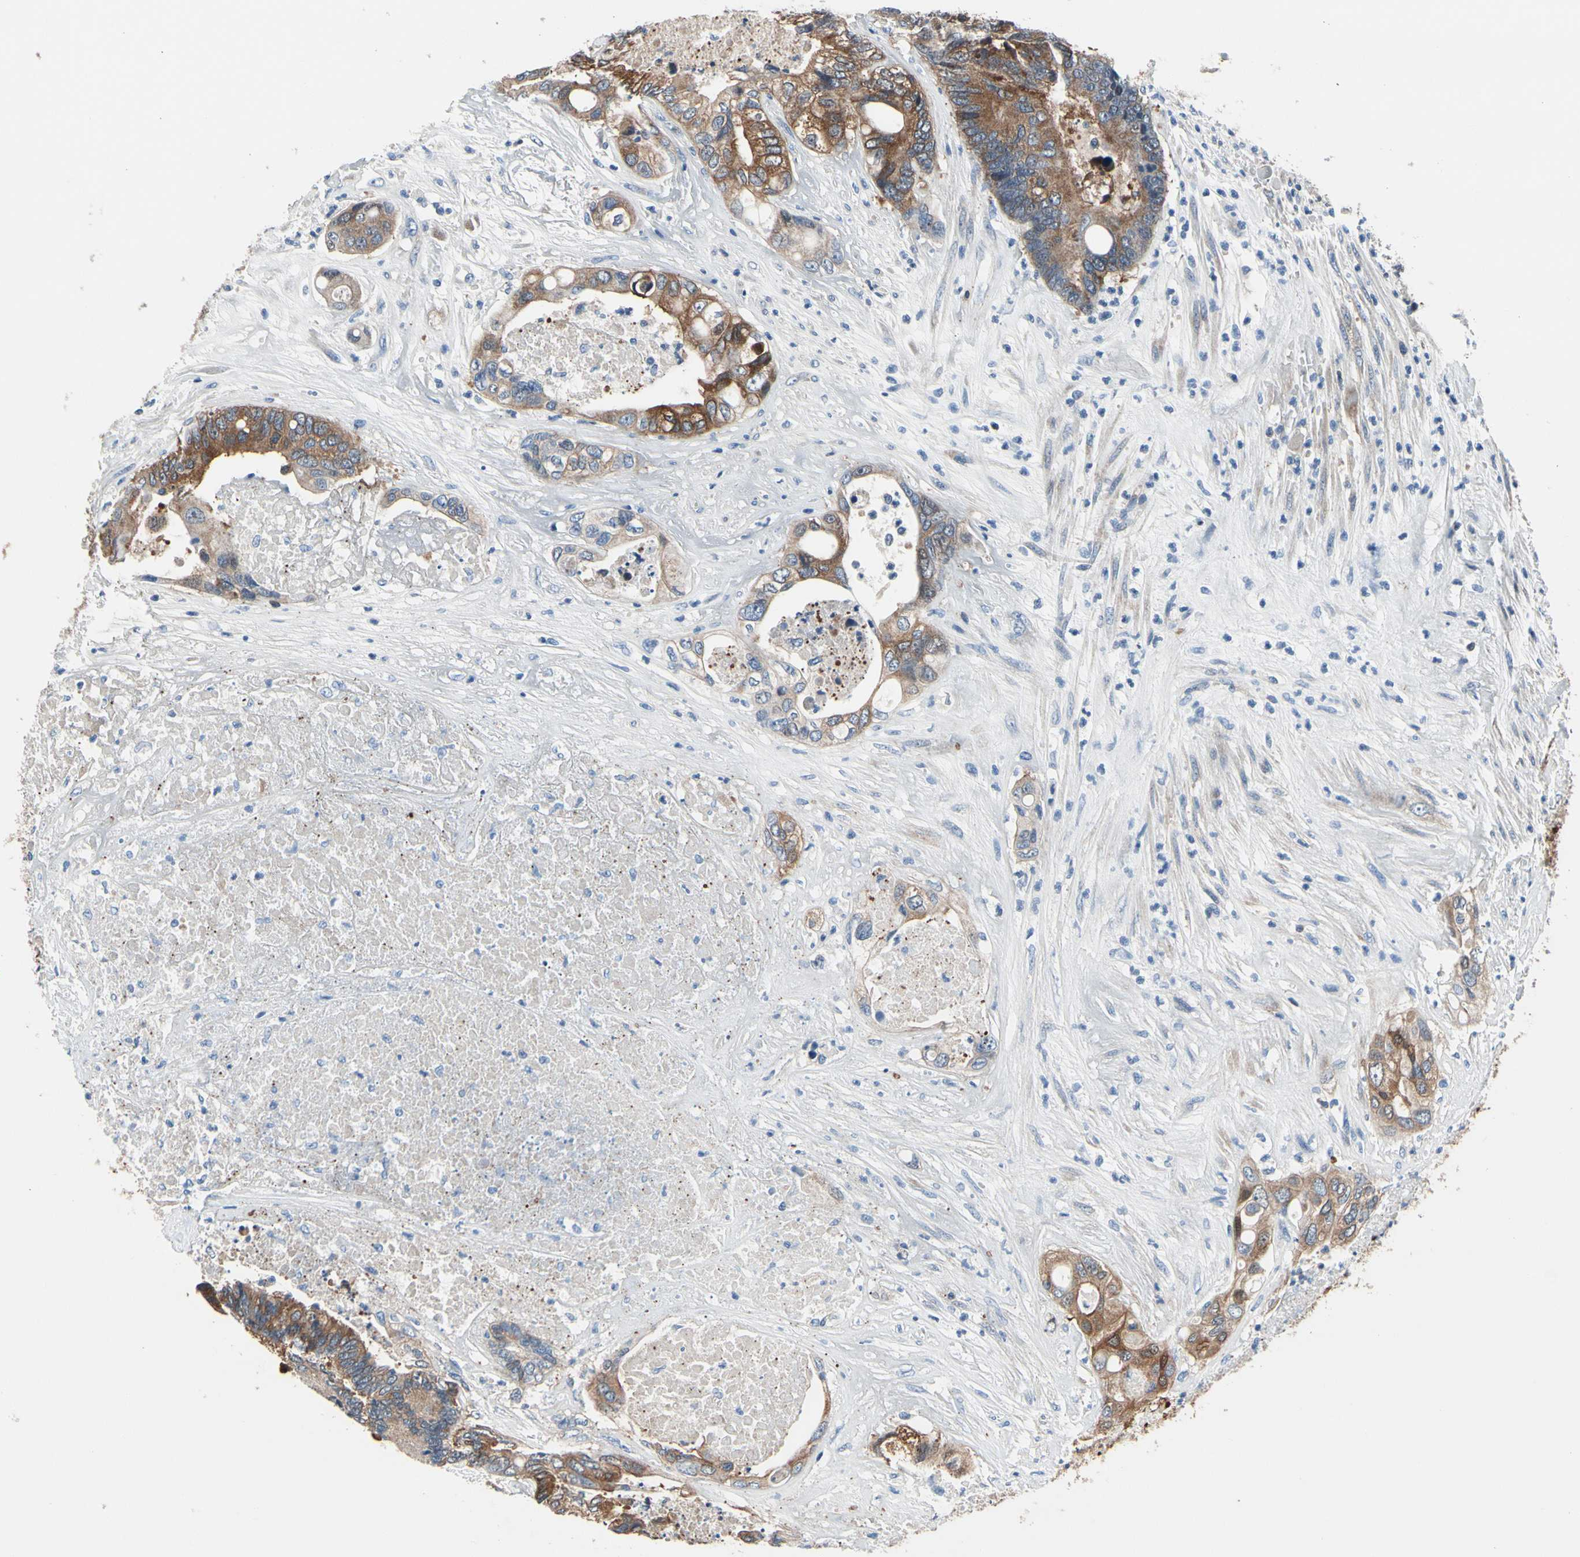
{"staining": {"intensity": "strong", "quantity": "25%-75%", "location": "cytoplasmic/membranous"}, "tissue": "colorectal cancer", "cell_type": "Tumor cells", "image_type": "cancer", "snomed": [{"axis": "morphology", "description": "Adenocarcinoma, NOS"}, {"axis": "topography", "description": "Rectum"}], "caption": "Immunohistochemical staining of human colorectal cancer exhibits high levels of strong cytoplasmic/membranous expression in approximately 25%-75% of tumor cells.", "gene": "PRDX2", "patient": {"sex": "male", "age": 55}}